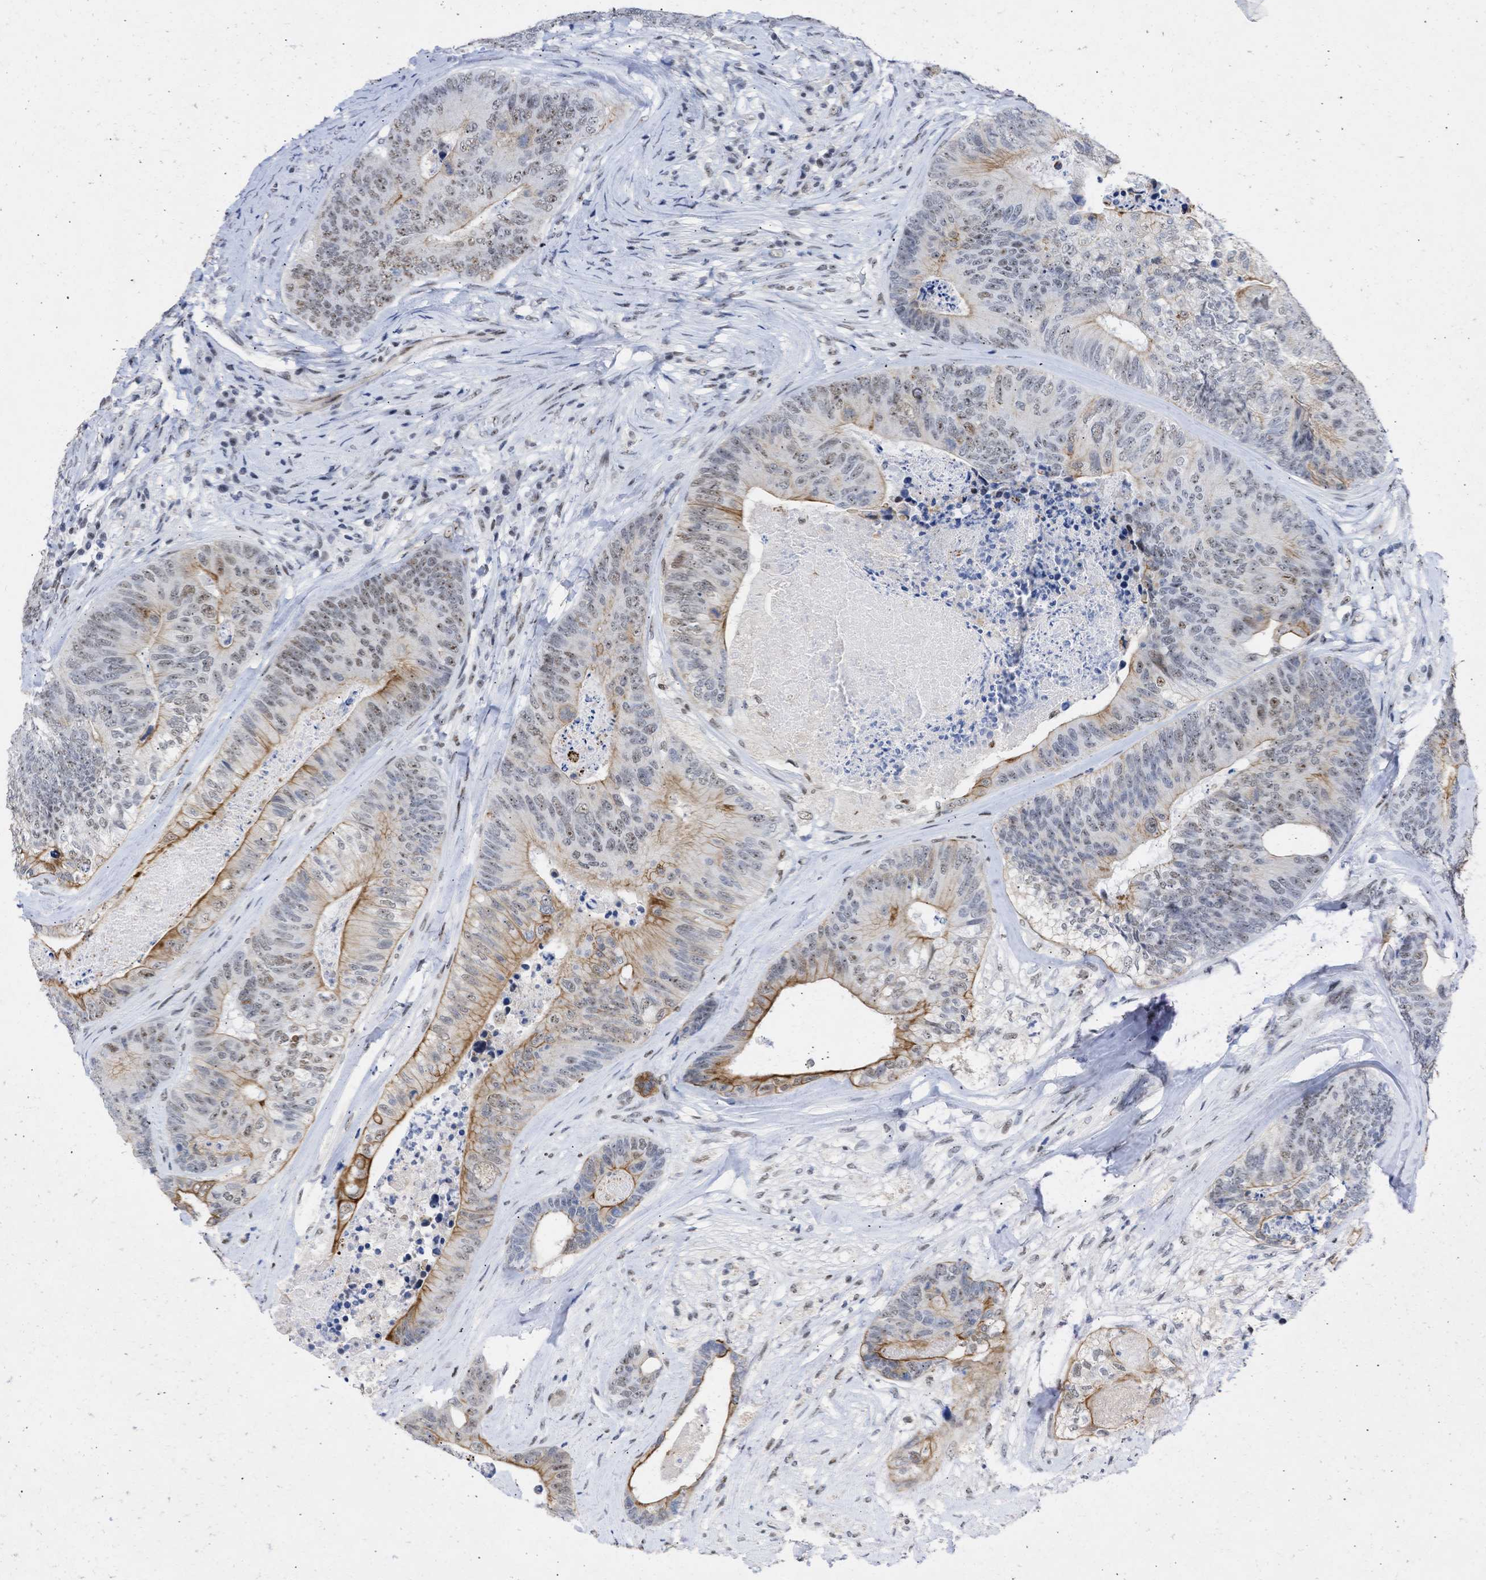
{"staining": {"intensity": "moderate", "quantity": "25%-75%", "location": "cytoplasmic/membranous,nuclear"}, "tissue": "colorectal cancer", "cell_type": "Tumor cells", "image_type": "cancer", "snomed": [{"axis": "morphology", "description": "Adenocarcinoma, NOS"}, {"axis": "topography", "description": "Colon"}], "caption": "Immunohistochemistry photomicrograph of neoplastic tissue: human colorectal adenocarcinoma stained using immunohistochemistry (IHC) reveals medium levels of moderate protein expression localized specifically in the cytoplasmic/membranous and nuclear of tumor cells, appearing as a cytoplasmic/membranous and nuclear brown color.", "gene": "DDX41", "patient": {"sex": "female", "age": 67}}